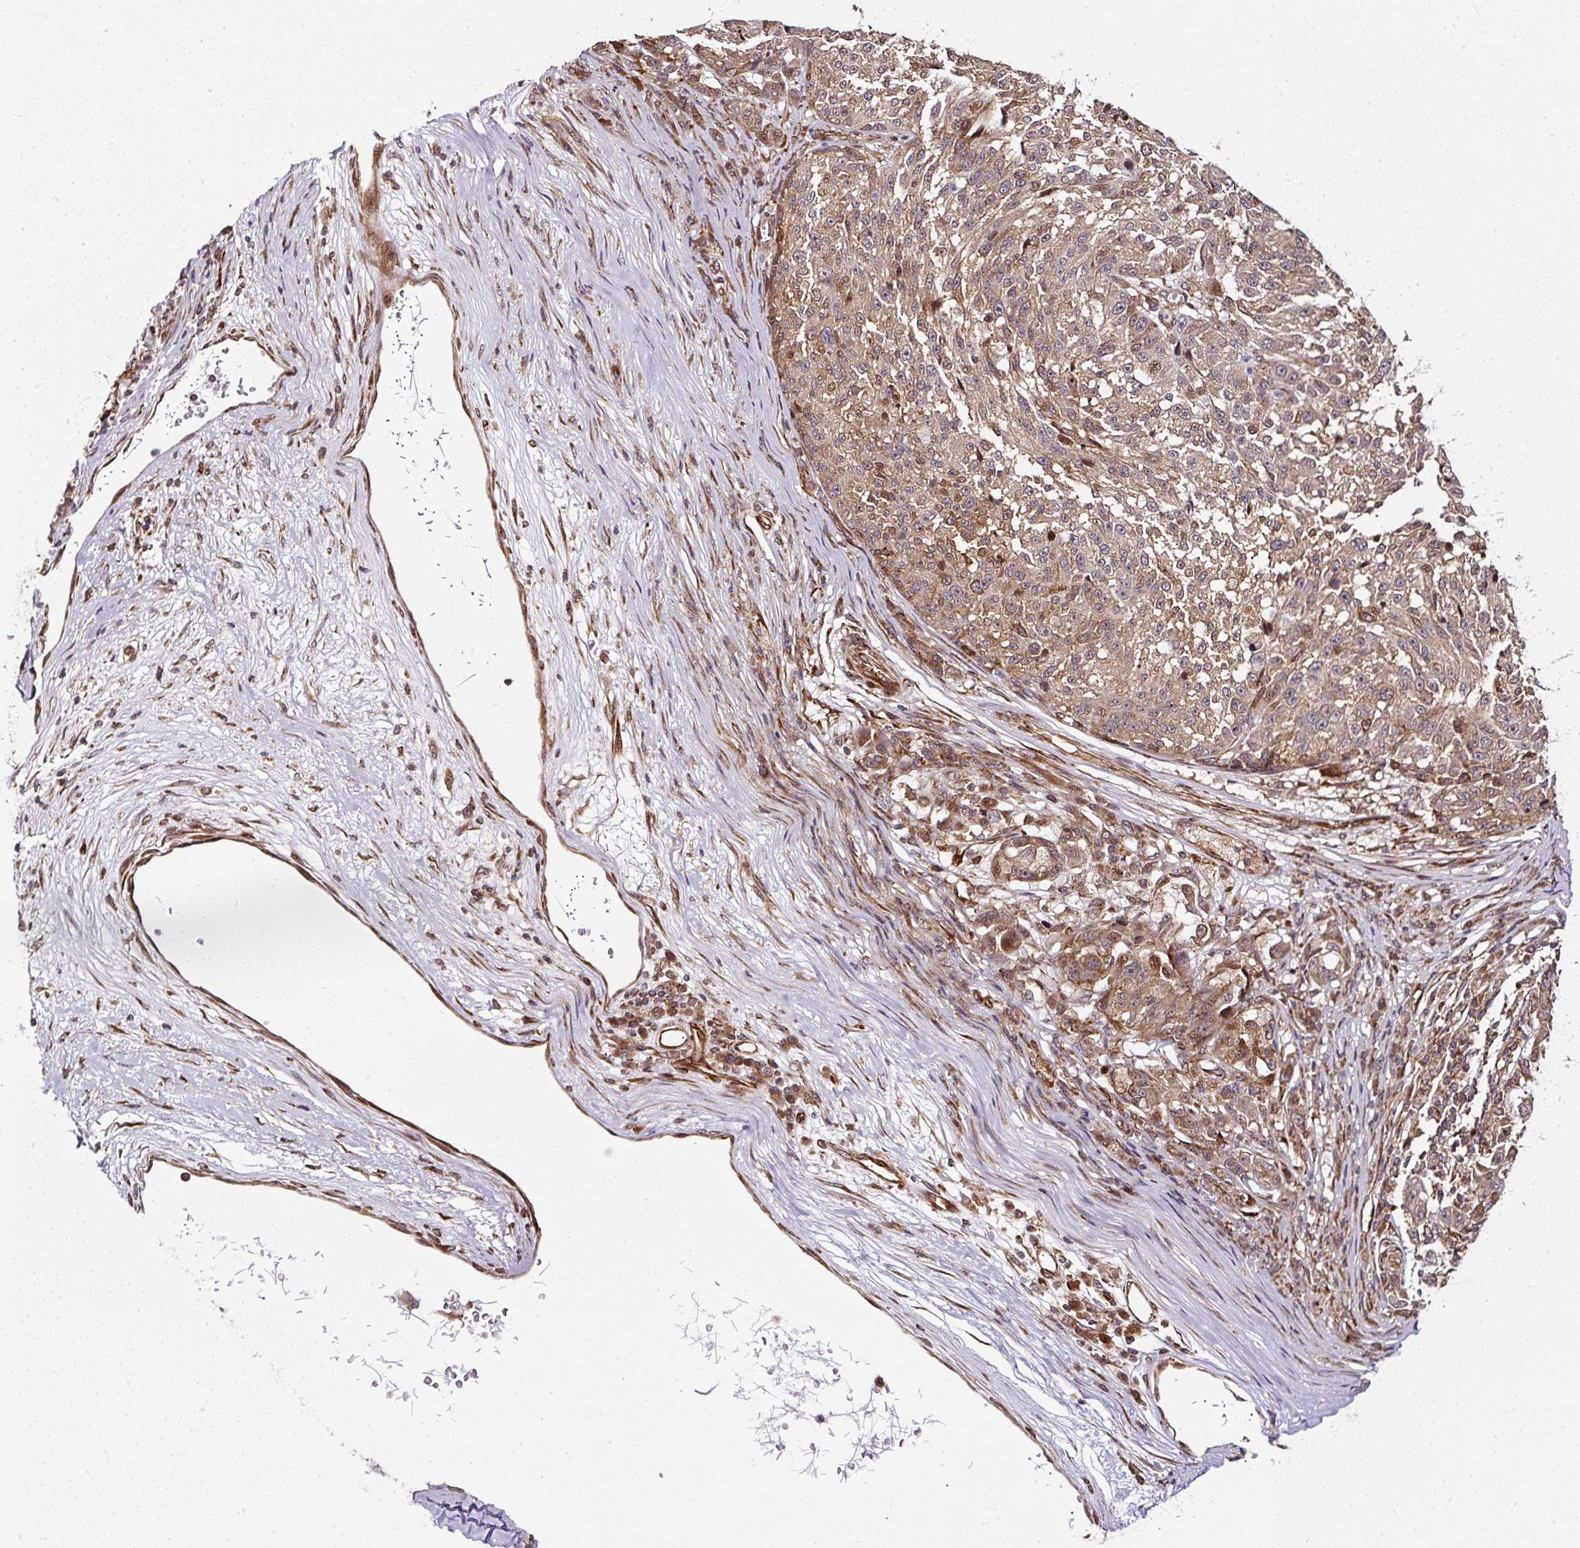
{"staining": {"intensity": "moderate", "quantity": ">75%", "location": "cytoplasmic/membranous"}, "tissue": "melanoma", "cell_type": "Tumor cells", "image_type": "cancer", "snomed": [{"axis": "morphology", "description": "Malignant melanoma, NOS"}, {"axis": "topography", "description": "Skin"}], "caption": "Immunohistochemistry (IHC) (DAB (3,3'-diaminobenzidine)) staining of melanoma shows moderate cytoplasmic/membranous protein expression in about >75% of tumor cells. The protein is stained brown, and the nuclei are stained in blue (DAB (3,3'-diaminobenzidine) IHC with brightfield microscopy, high magnification).", "gene": "KDM4E", "patient": {"sex": "male", "age": 53}}